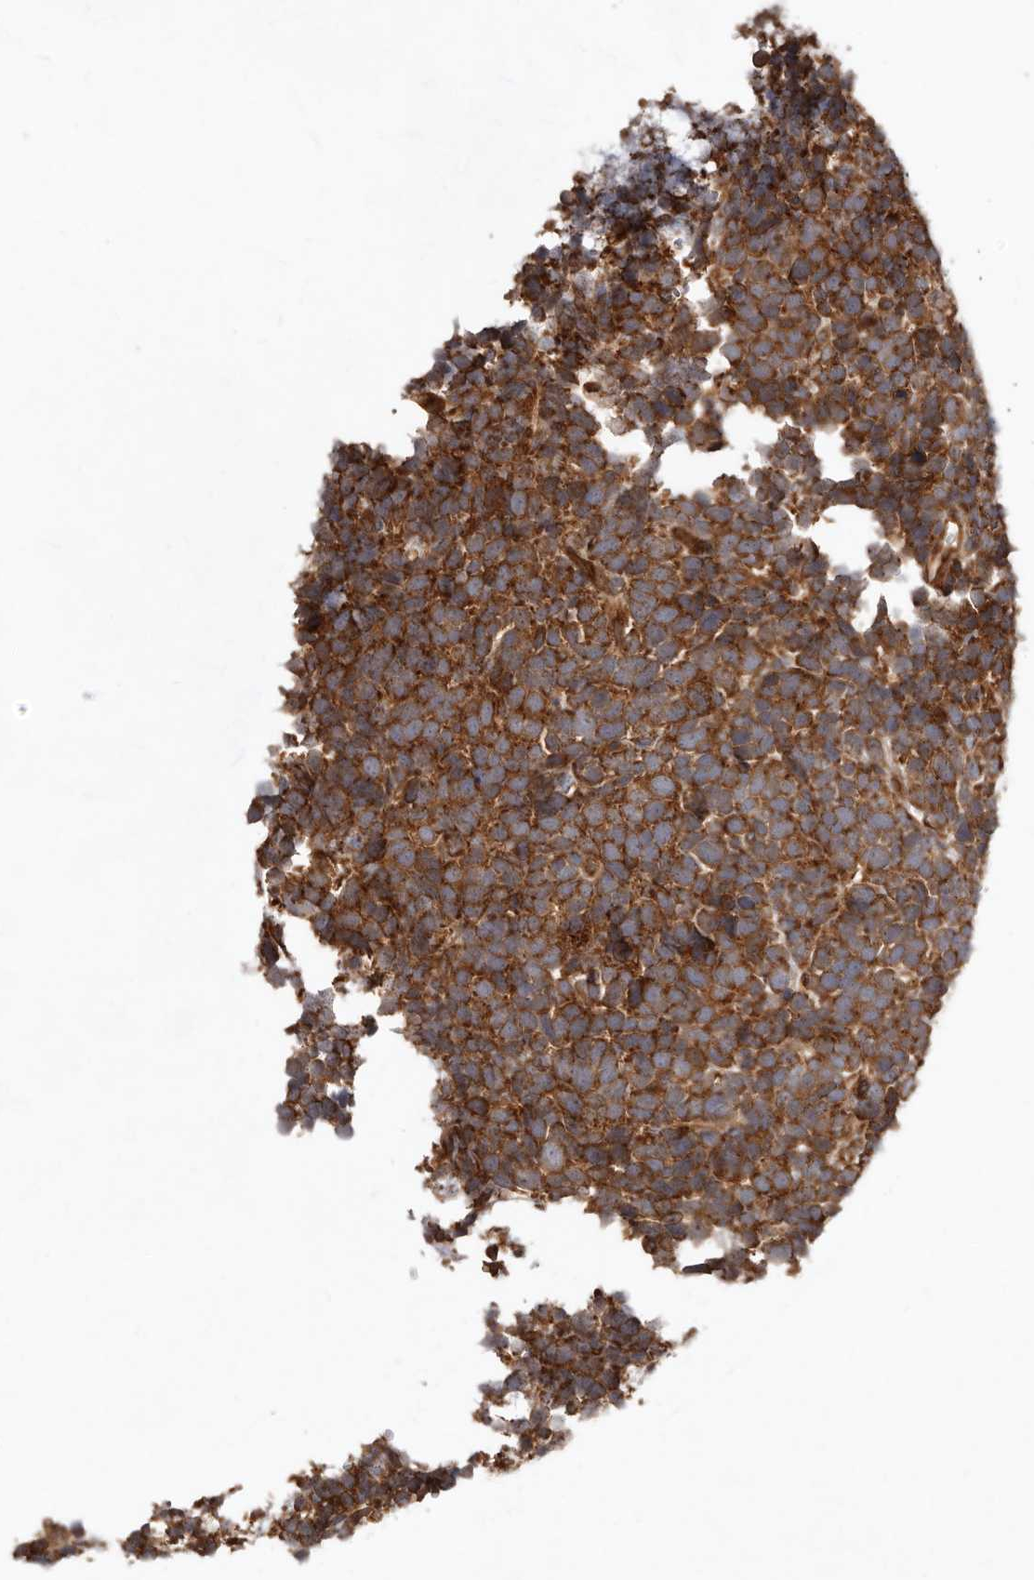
{"staining": {"intensity": "moderate", "quantity": ">75%", "location": "cytoplasmic/membranous"}, "tissue": "urothelial cancer", "cell_type": "Tumor cells", "image_type": "cancer", "snomed": [{"axis": "morphology", "description": "Urothelial carcinoma, High grade"}, {"axis": "topography", "description": "Urinary bladder"}], "caption": "Immunohistochemical staining of human urothelial cancer reveals medium levels of moderate cytoplasmic/membranous protein staining in about >75% of tumor cells.", "gene": "STK36", "patient": {"sex": "female", "age": 82}}